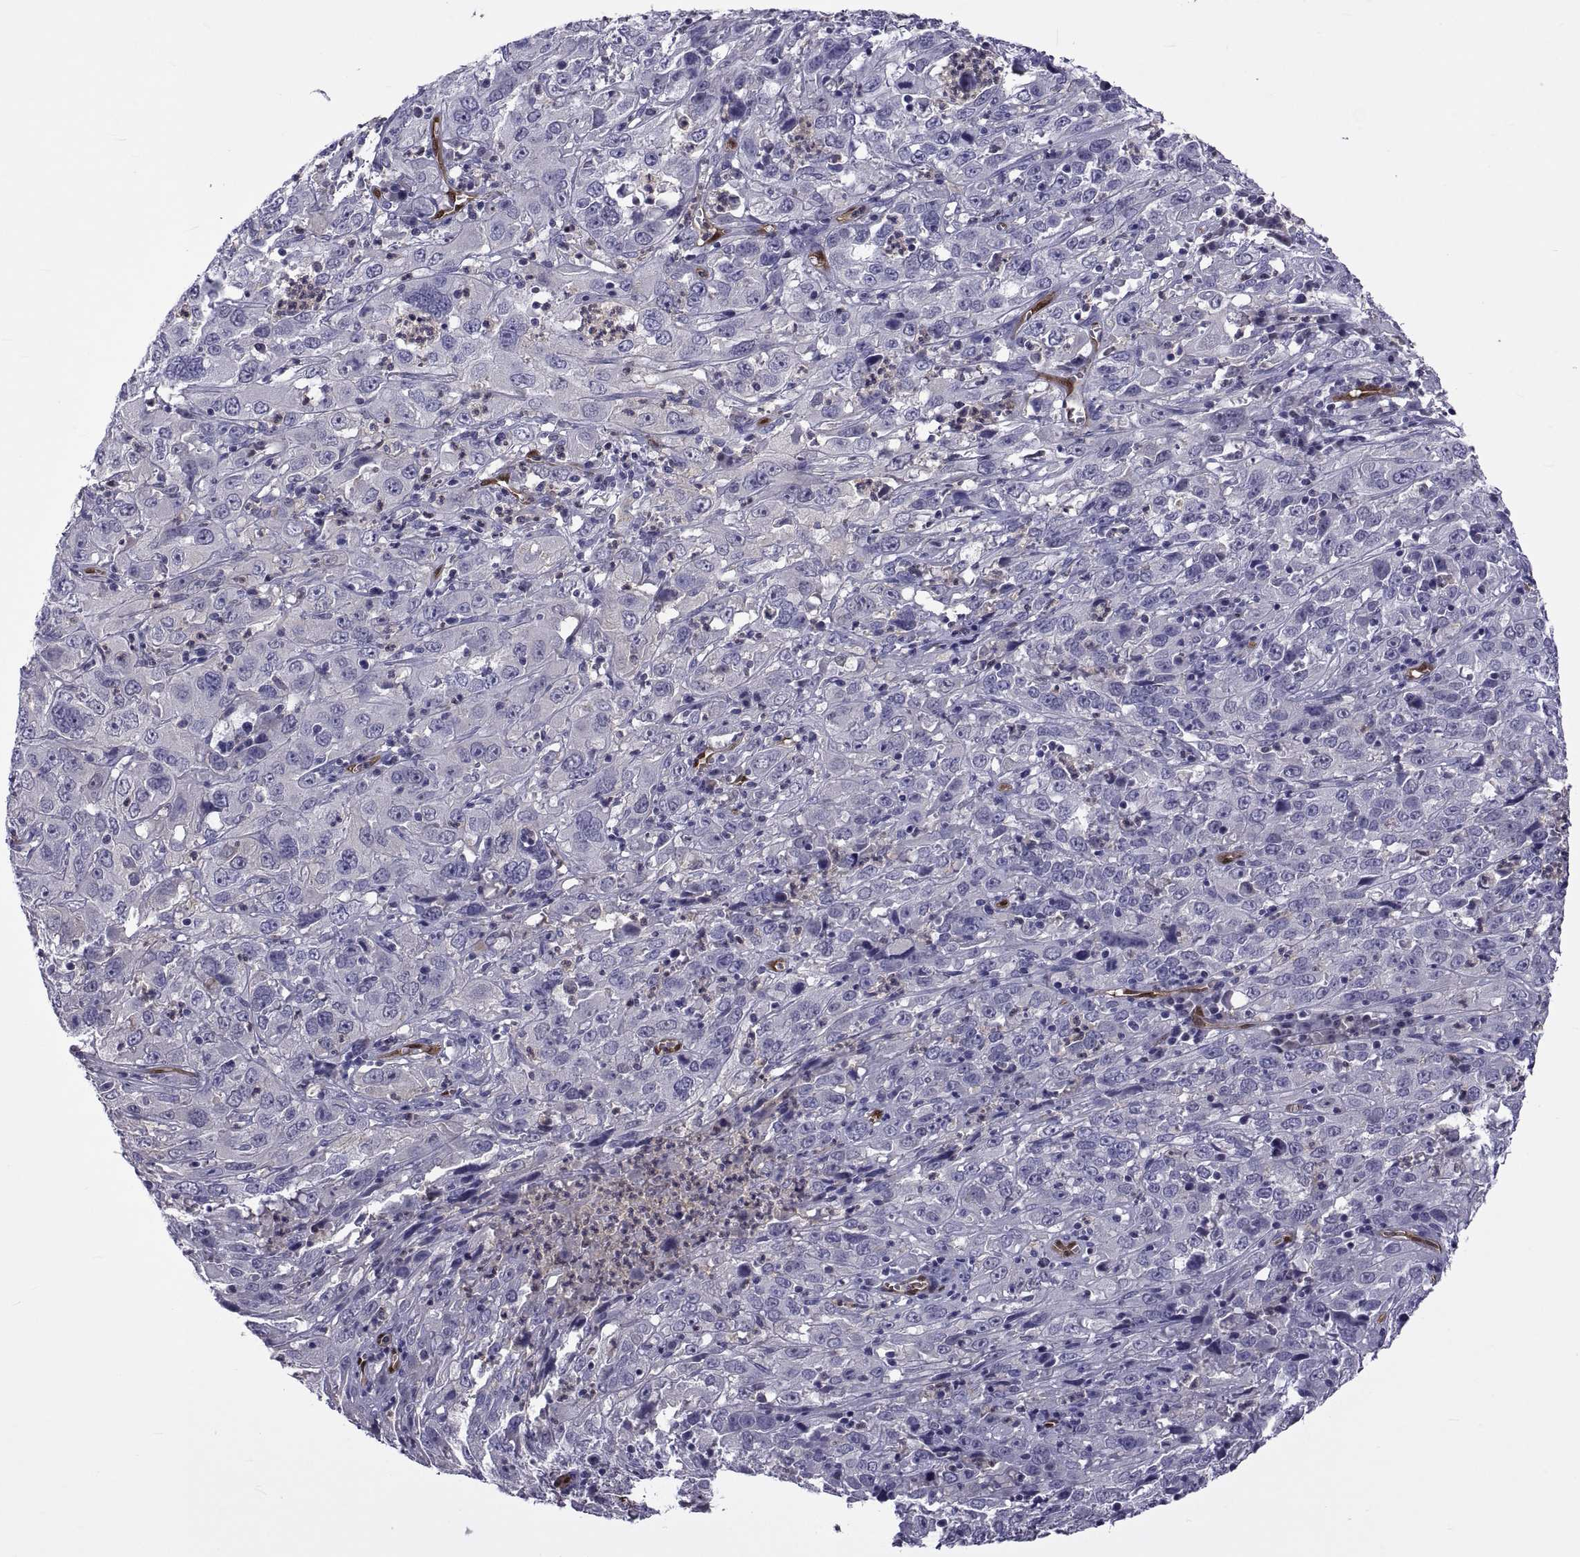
{"staining": {"intensity": "negative", "quantity": "none", "location": "none"}, "tissue": "cervical cancer", "cell_type": "Tumor cells", "image_type": "cancer", "snomed": [{"axis": "morphology", "description": "Squamous cell carcinoma, NOS"}, {"axis": "topography", "description": "Cervix"}], "caption": "This is an immunohistochemistry (IHC) histopathology image of human cervical cancer. There is no staining in tumor cells.", "gene": "LCN9", "patient": {"sex": "female", "age": 32}}